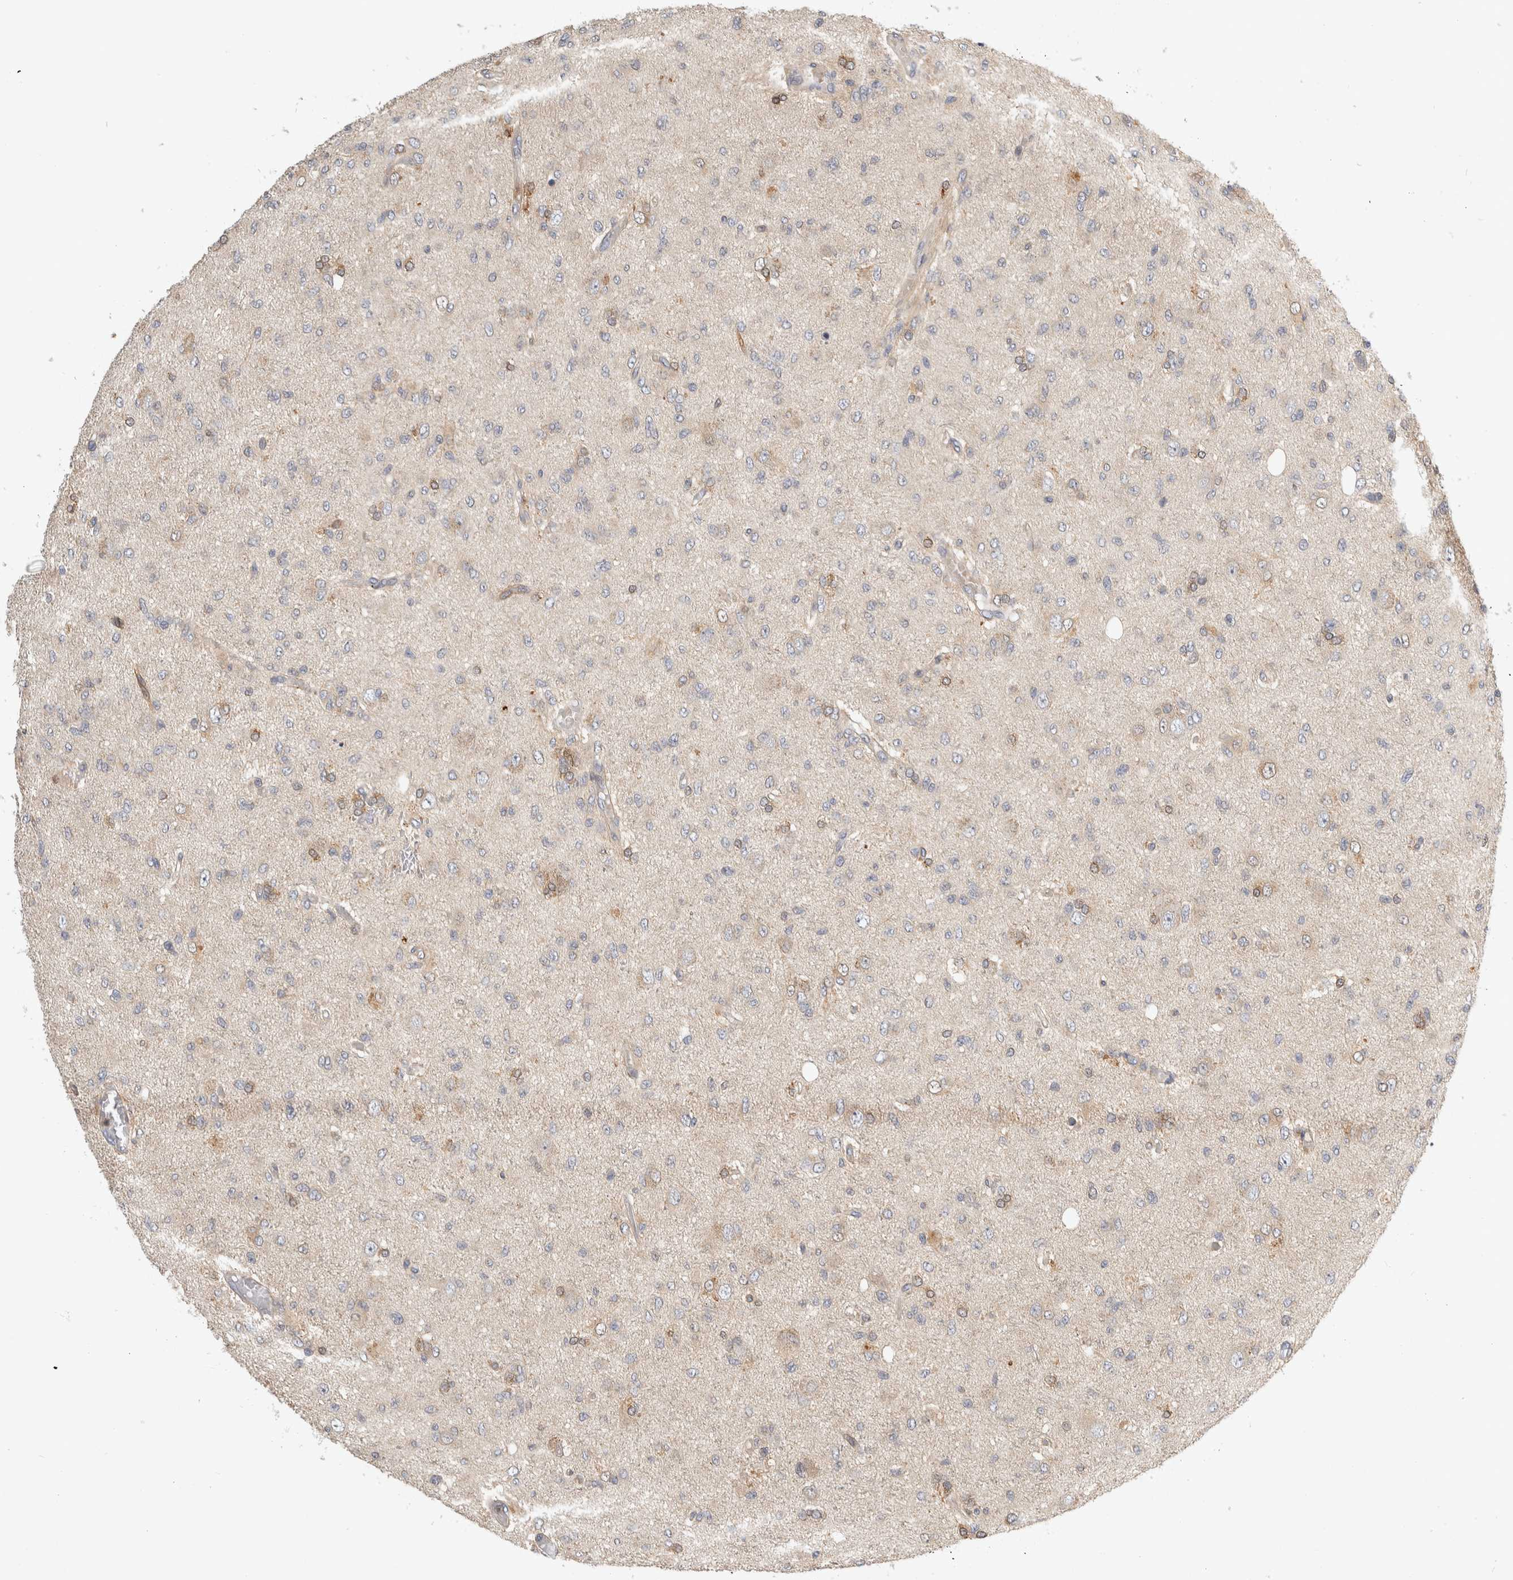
{"staining": {"intensity": "negative", "quantity": "none", "location": "none"}, "tissue": "glioma", "cell_type": "Tumor cells", "image_type": "cancer", "snomed": [{"axis": "morphology", "description": "Glioma, malignant, High grade"}, {"axis": "topography", "description": "Brain"}], "caption": "This is a photomicrograph of immunohistochemistry staining of malignant glioma (high-grade), which shows no staining in tumor cells.", "gene": "PGM1", "patient": {"sex": "female", "age": 59}}